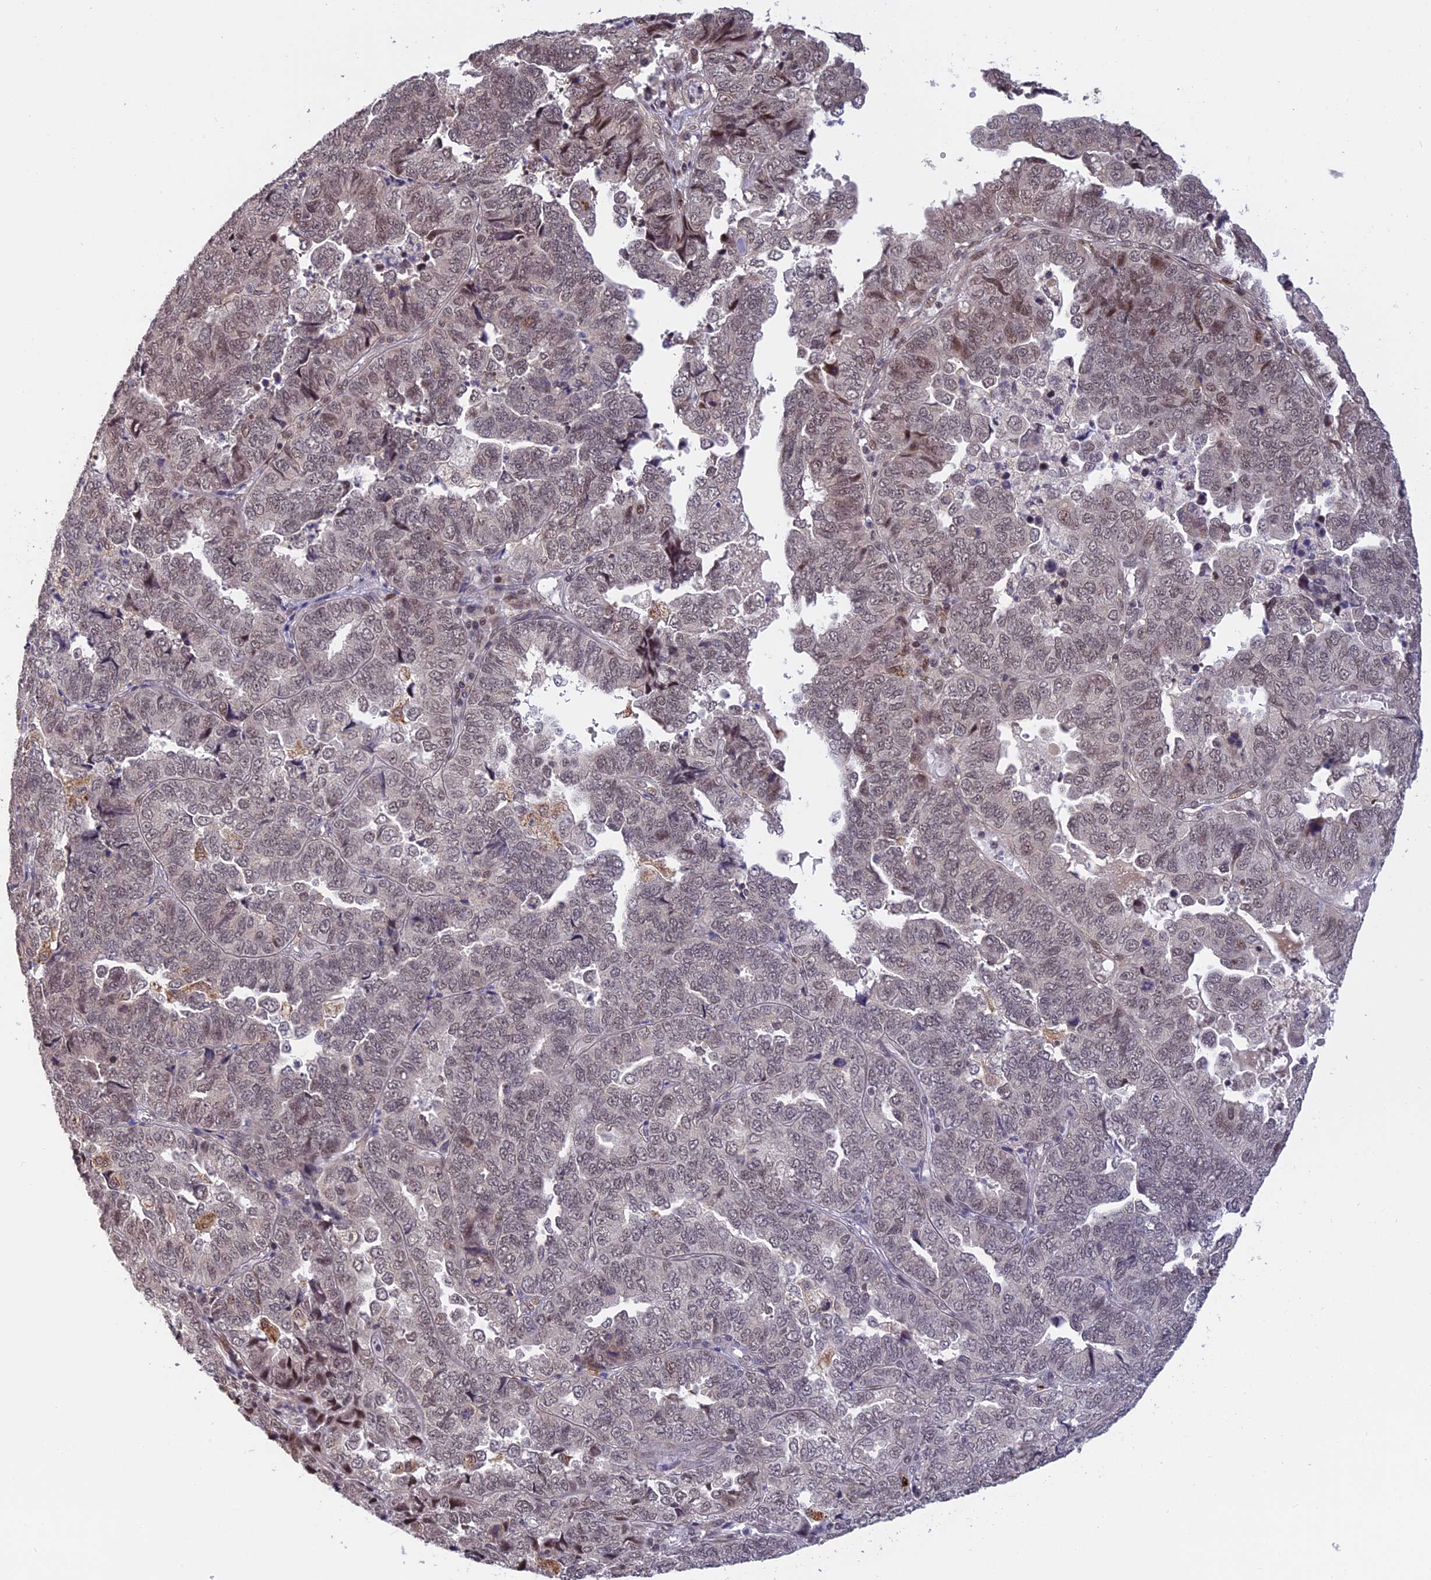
{"staining": {"intensity": "weak", "quantity": ">75%", "location": "nuclear"}, "tissue": "endometrial cancer", "cell_type": "Tumor cells", "image_type": "cancer", "snomed": [{"axis": "morphology", "description": "Adenocarcinoma, NOS"}, {"axis": "topography", "description": "Endometrium"}], "caption": "Brown immunohistochemical staining in human endometrial cancer displays weak nuclear positivity in about >75% of tumor cells. The staining was performed using DAB (3,3'-diaminobenzidine), with brown indicating positive protein expression. Nuclei are stained blue with hematoxylin.", "gene": "POLR2C", "patient": {"sex": "female", "age": 79}}